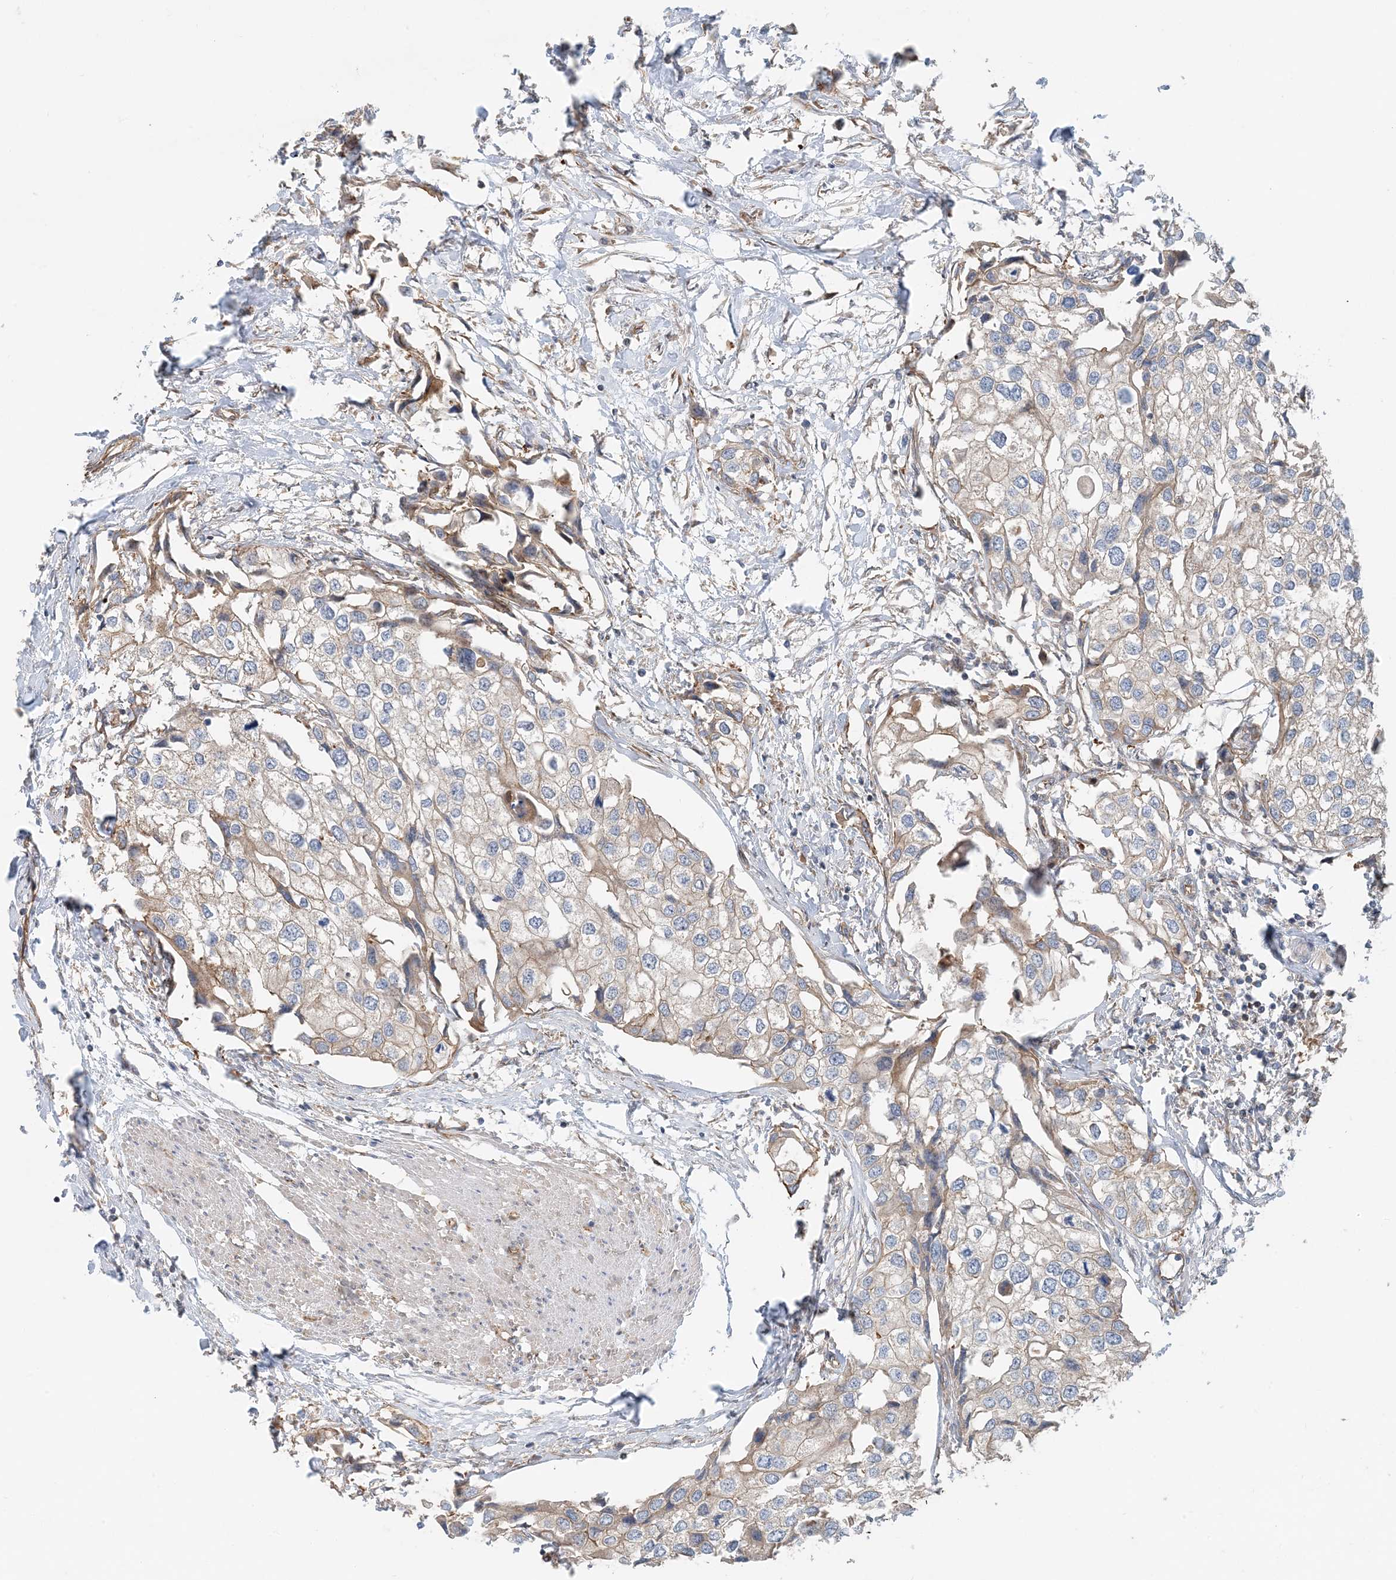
{"staining": {"intensity": "weak", "quantity": "<25%", "location": "cytoplasmic/membranous"}, "tissue": "urothelial cancer", "cell_type": "Tumor cells", "image_type": "cancer", "snomed": [{"axis": "morphology", "description": "Urothelial carcinoma, High grade"}, {"axis": "topography", "description": "Urinary bladder"}], "caption": "This is an IHC micrograph of urothelial cancer. There is no staining in tumor cells.", "gene": "MYL5", "patient": {"sex": "male", "age": 64}}